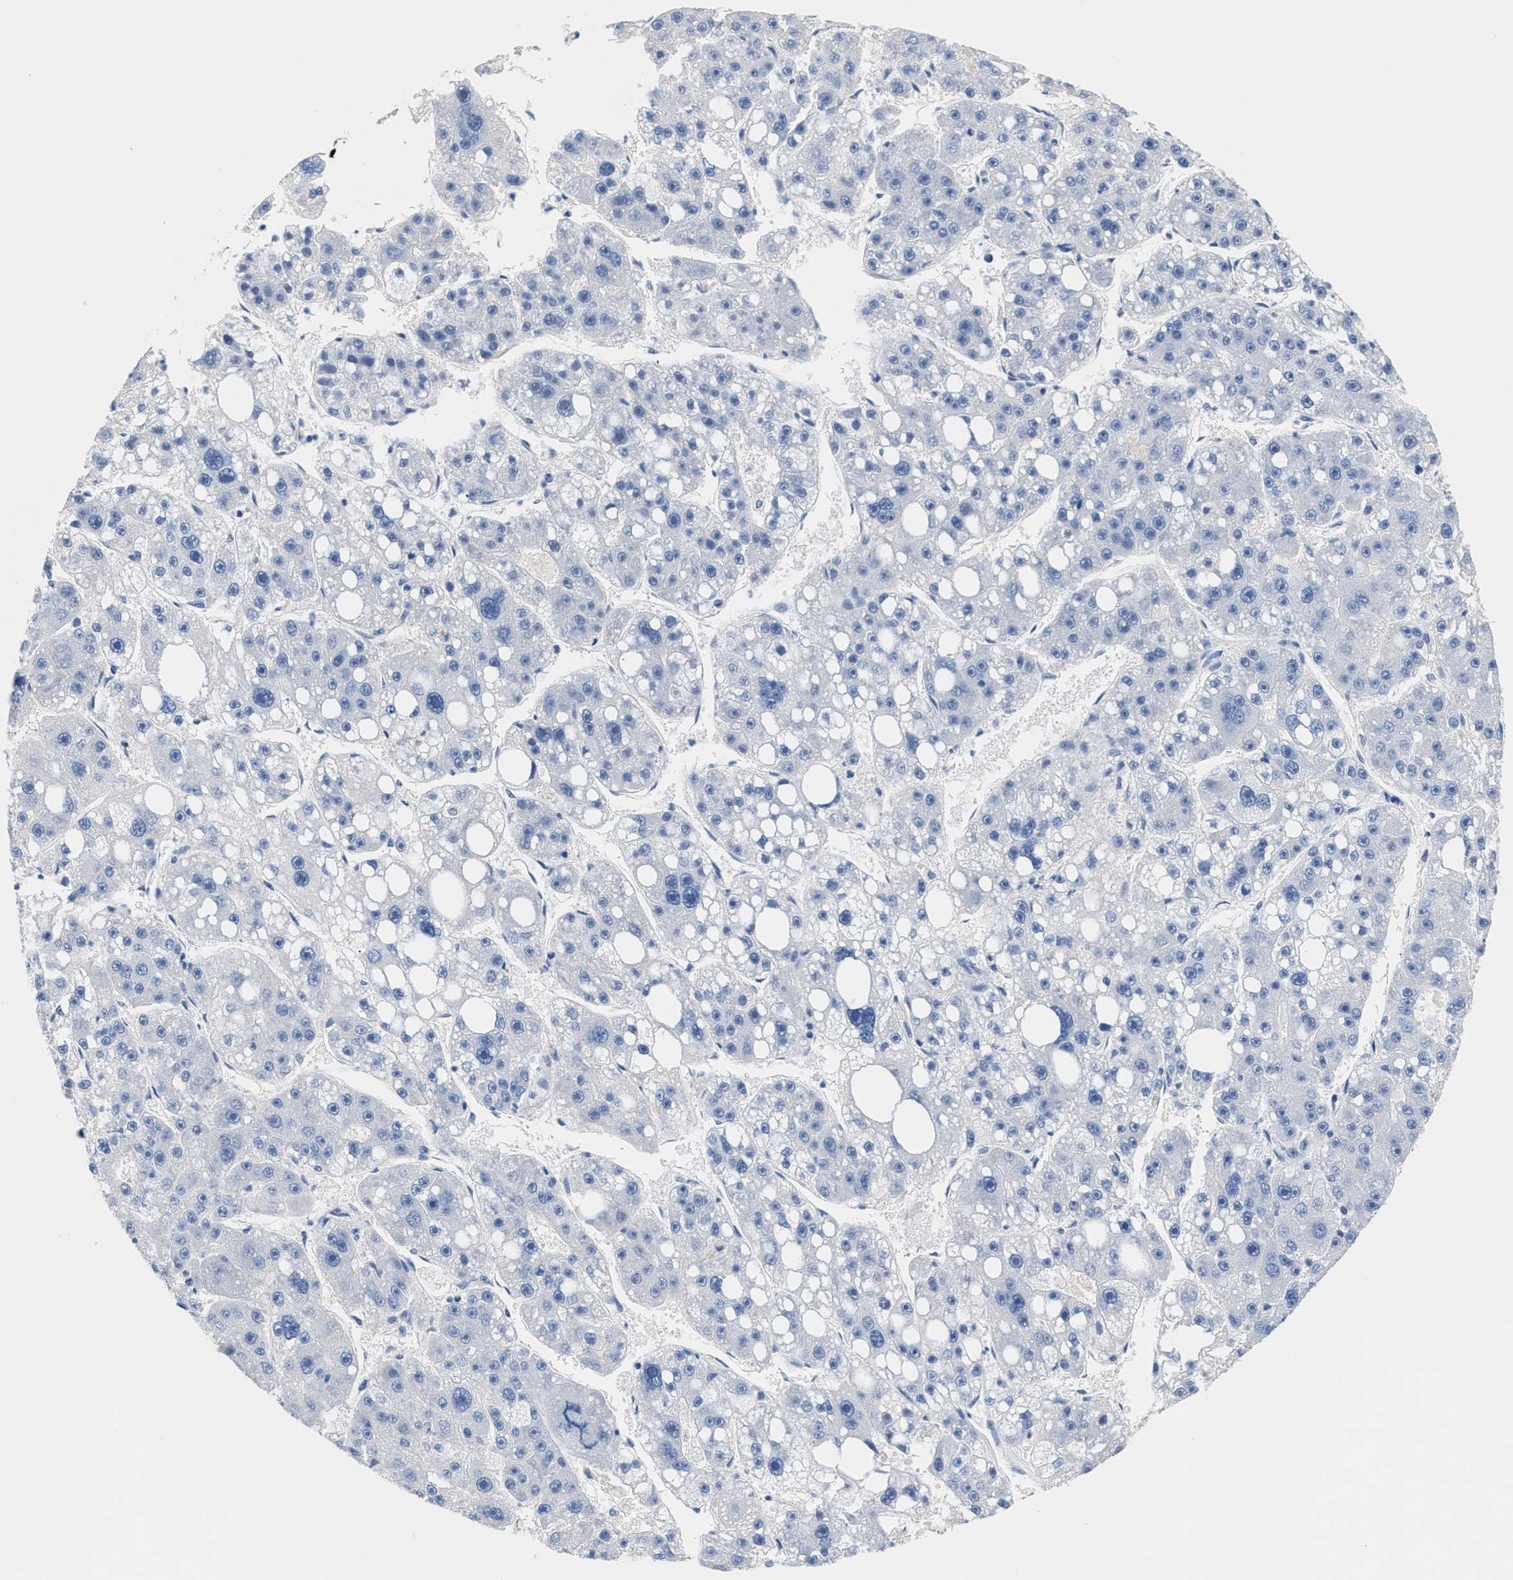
{"staining": {"intensity": "negative", "quantity": "none", "location": "none"}, "tissue": "liver cancer", "cell_type": "Tumor cells", "image_type": "cancer", "snomed": [{"axis": "morphology", "description": "Carcinoma, Hepatocellular, NOS"}, {"axis": "topography", "description": "Liver"}], "caption": "The IHC image has no significant positivity in tumor cells of liver hepatocellular carcinoma tissue. (DAB immunohistochemistry visualized using brightfield microscopy, high magnification).", "gene": "SLFN13", "patient": {"sex": "female", "age": 61}}